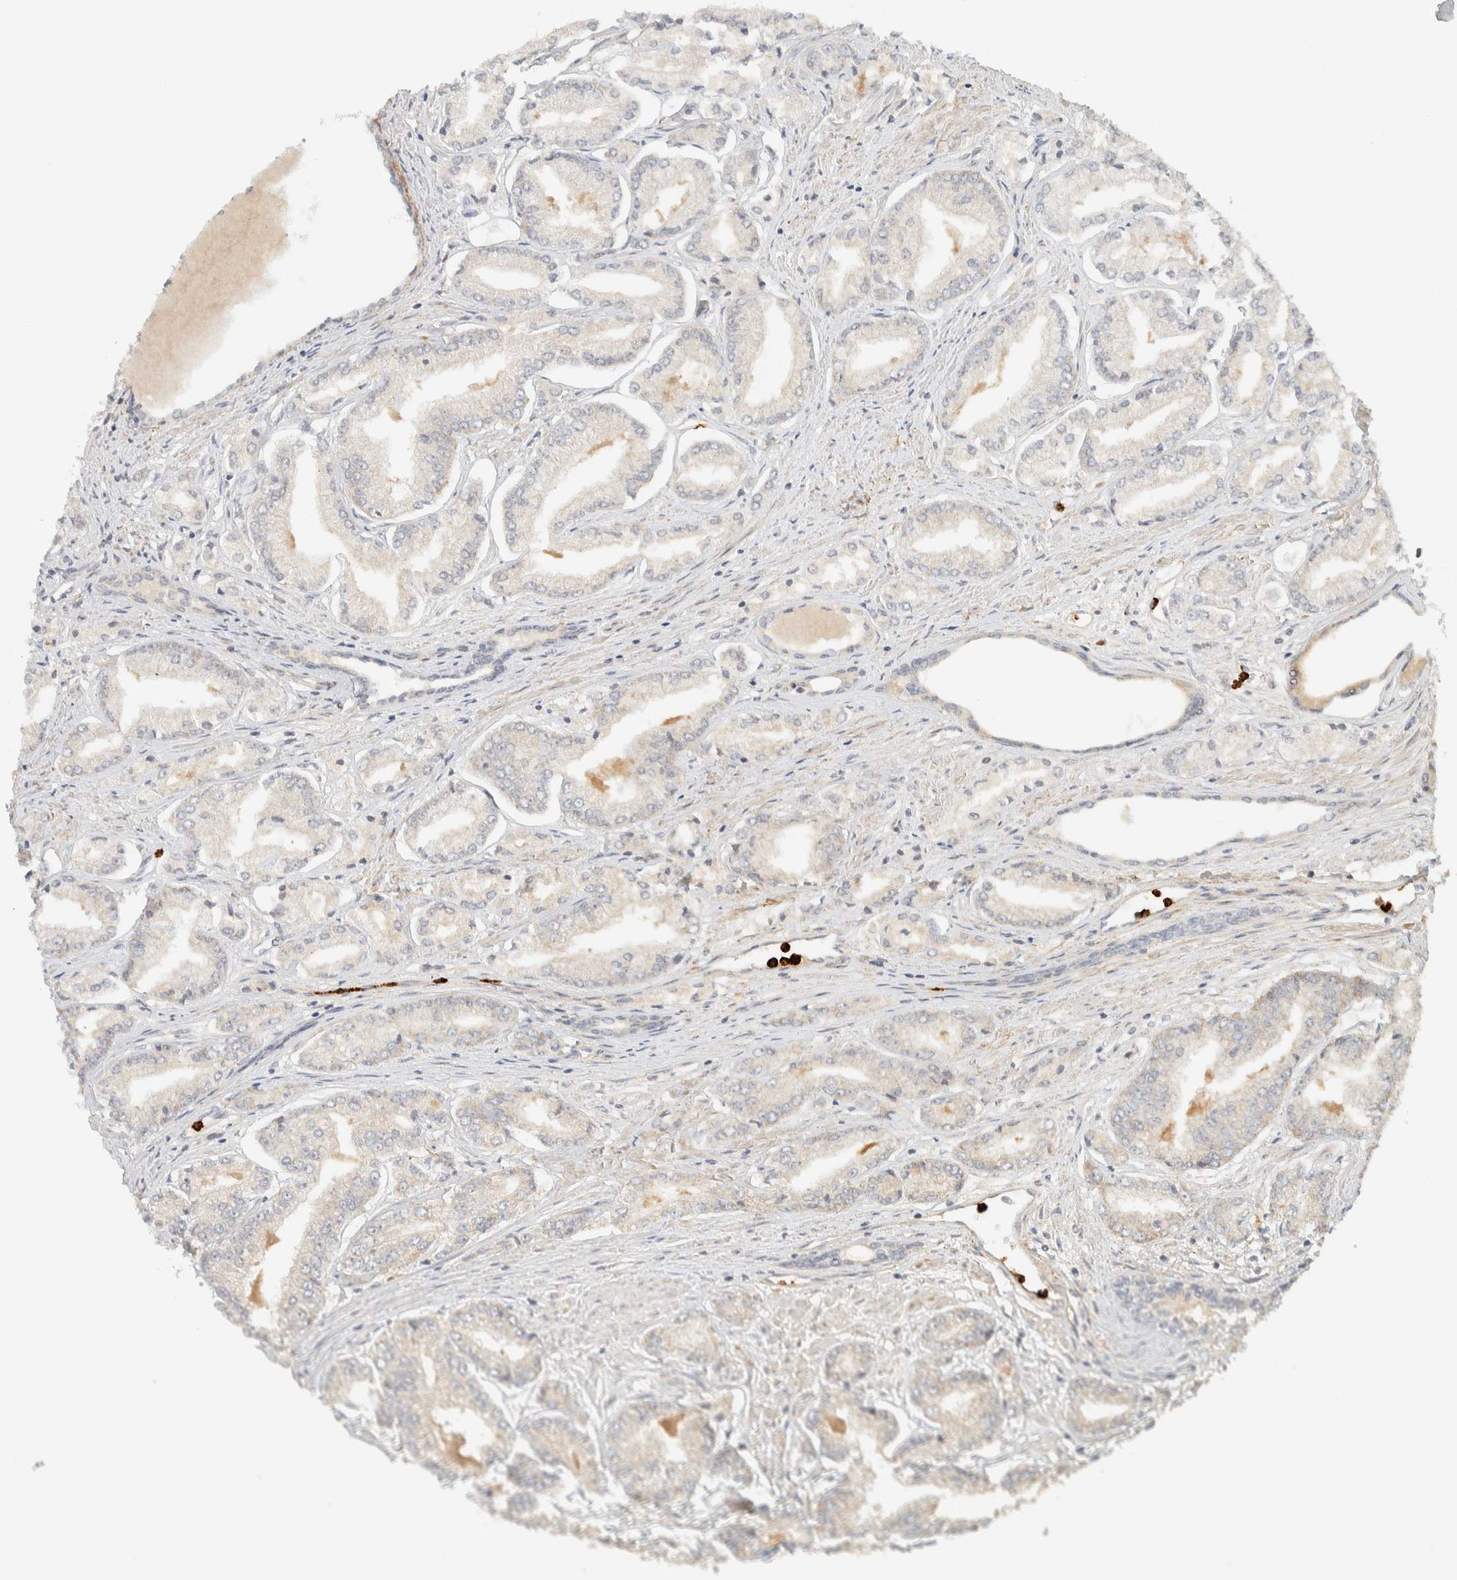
{"staining": {"intensity": "negative", "quantity": "none", "location": "none"}, "tissue": "prostate cancer", "cell_type": "Tumor cells", "image_type": "cancer", "snomed": [{"axis": "morphology", "description": "Adenocarcinoma, Low grade"}, {"axis": "topography", "description": "Prostate"}], "caption": "Immunohistochemistry (IHC) photomicrograph of neoplastic tissue: prostate cancer (adenocarcinoma (low-grade)) stained with DAB shows no significant protein staining in tumor cells.", "gene": "CCDC171", "patient": {"sex": "male", "age": 52}}